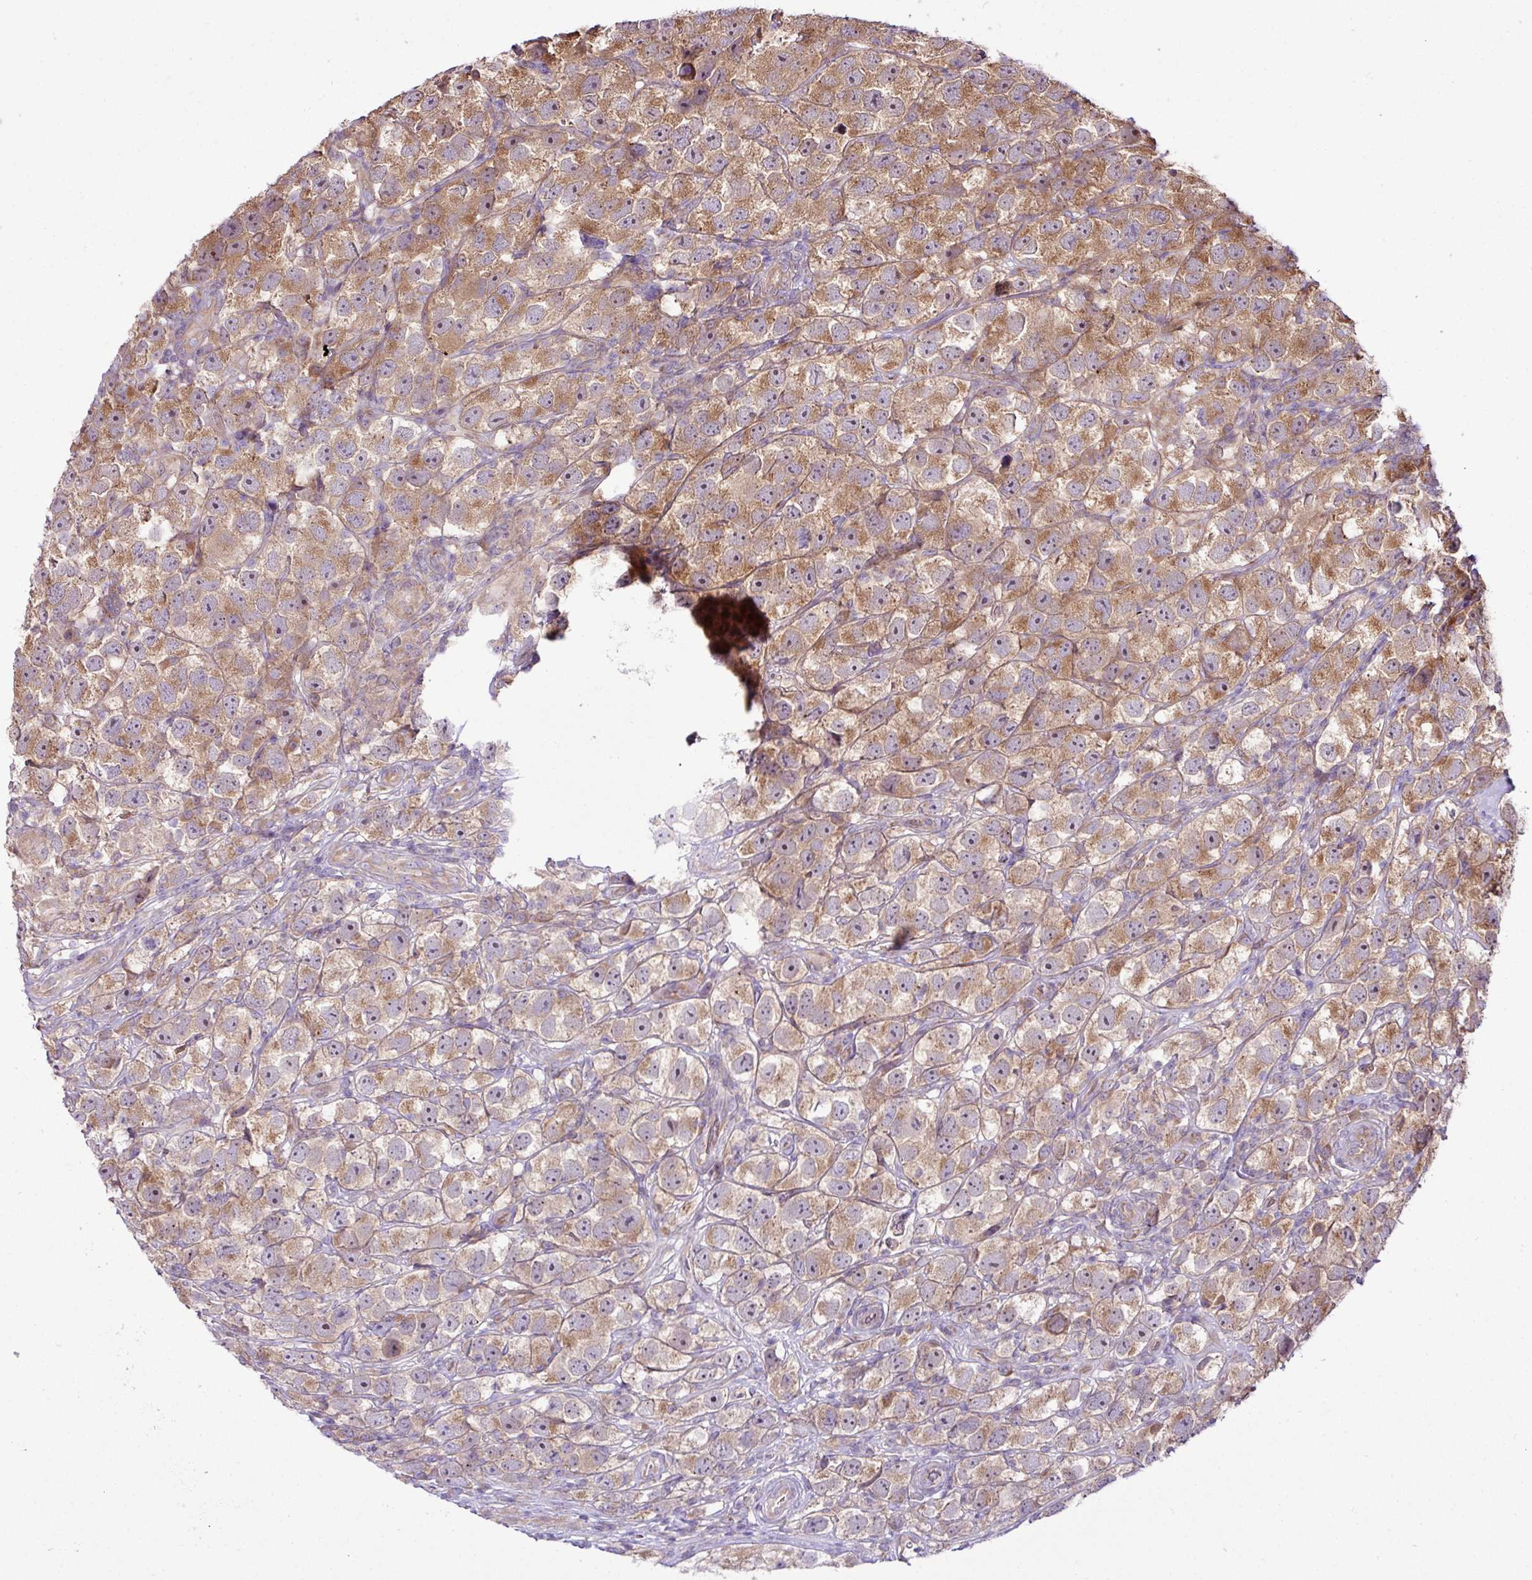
{"staining": {"intensity": "moderate", "quantity": ">75%", "location": "cytoplasmic/membranous"}, "tissue": "testis cancer", "cell_type": "Tumor cells", "image_type": "cancer", "snomed": [{"axis": "morphology", "description": "Seminoma, NOS"}, {"axis": "topography", "description": "Testis"}], "caption": "Testis cancer was stained to show a protein in brown. There is medium levels of moderate cytoplasmic/membranous positivity in about >75% of tumor cells.", "gene": "COX18", "patient": {"sex": "male", "age": 26}}